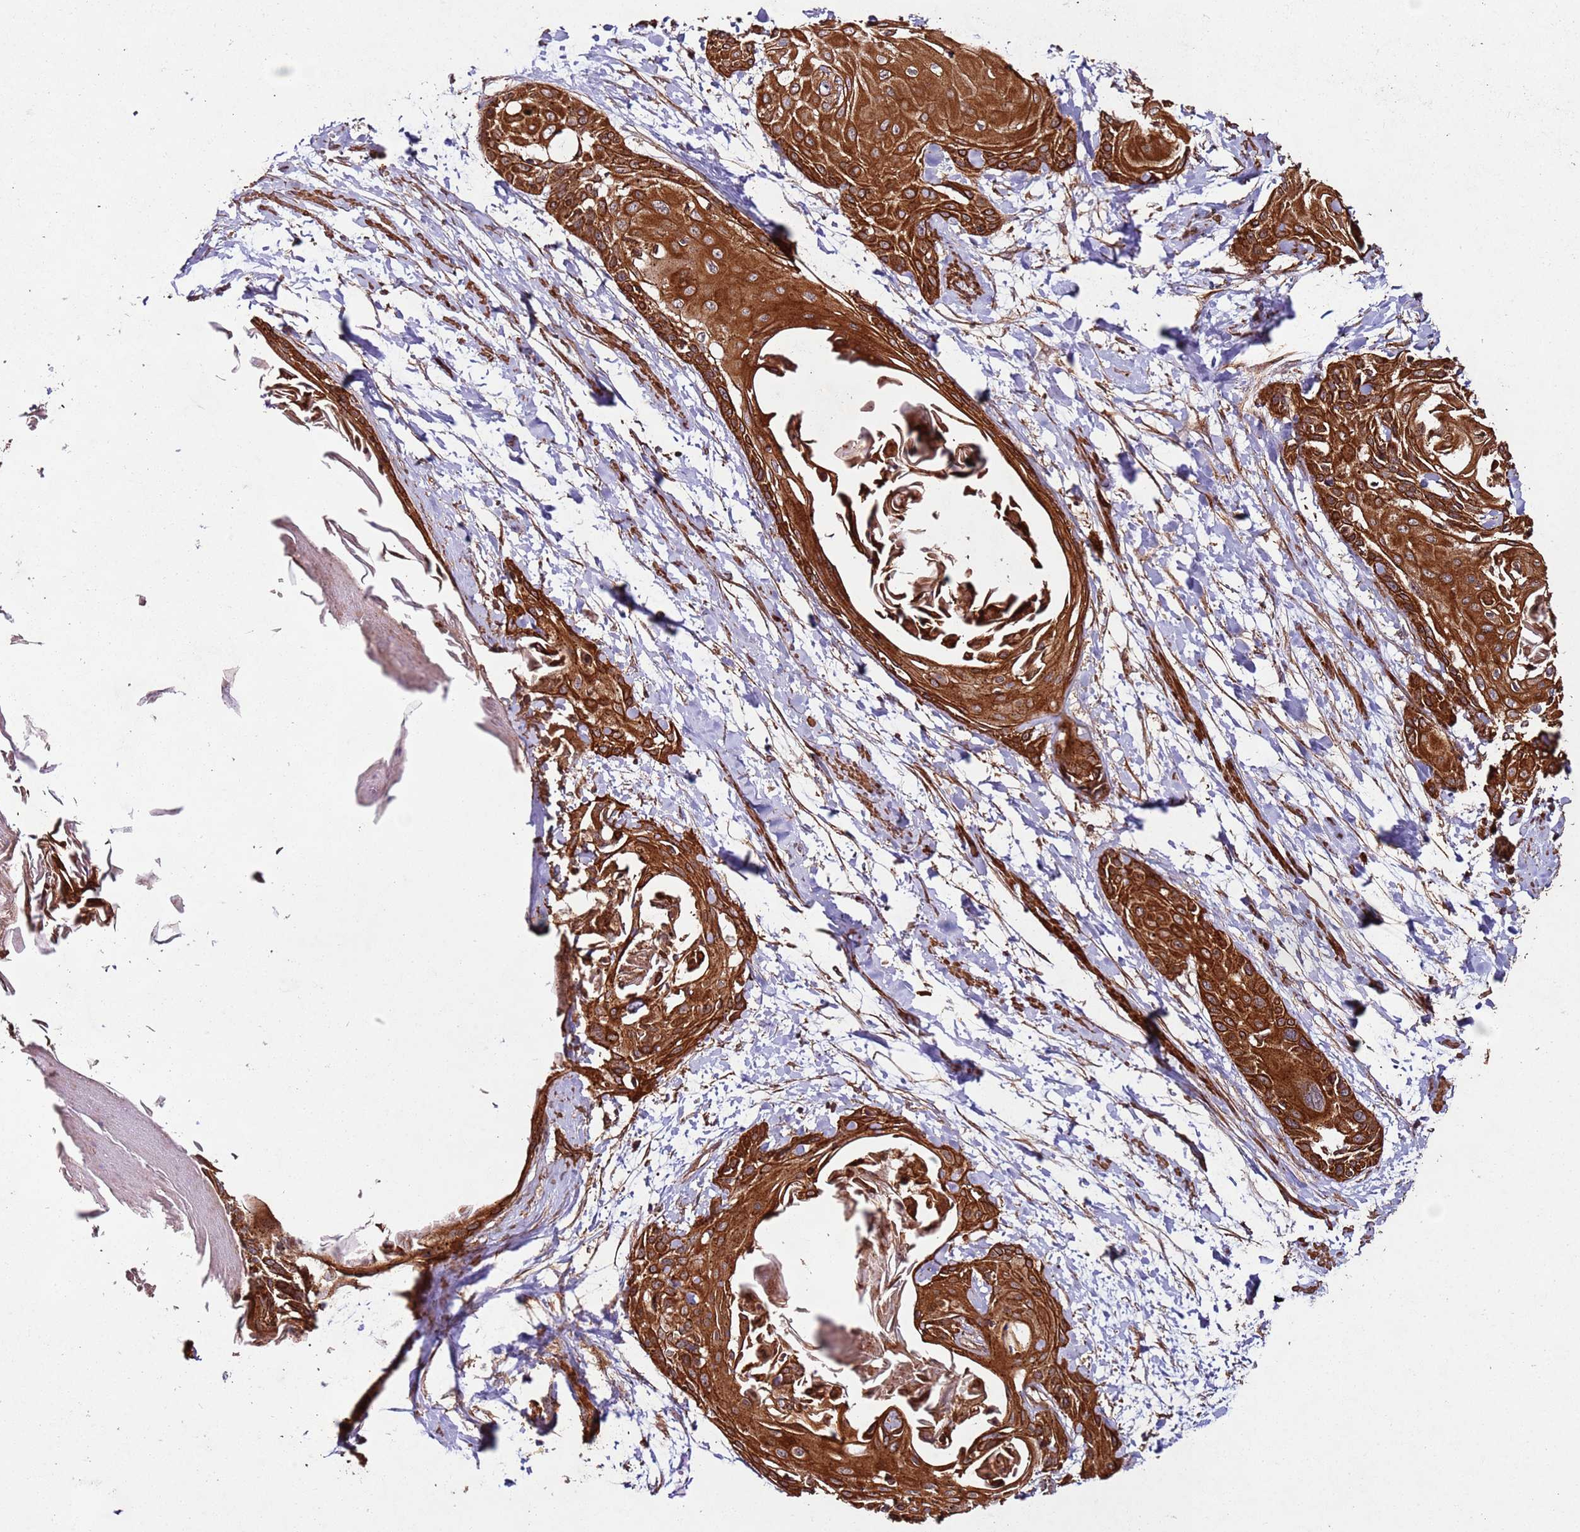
{"staining": {"intensity": "strong", "quantity": ">75%", "location": "cytoplasmic/membranous"}, "tissue": "cervical cancer", "cell_type": "Tumor cells", "image_type": "cancer", "snomed": [{"axis": "morphology", "description": "Squamous cell carcinoma, NOS"}, {"axis": "topography", "description": "Cervix"}], "caption": "This micrograph displays immunohistochemistry (IHC) staining of human cervical squamous cell carcinoma, with high strong cytoplasmic/membranous positivity in approximately >75% of tumor cells.", "gene": "FAM186A", "patient": {"sex": "female", "age": 57}}